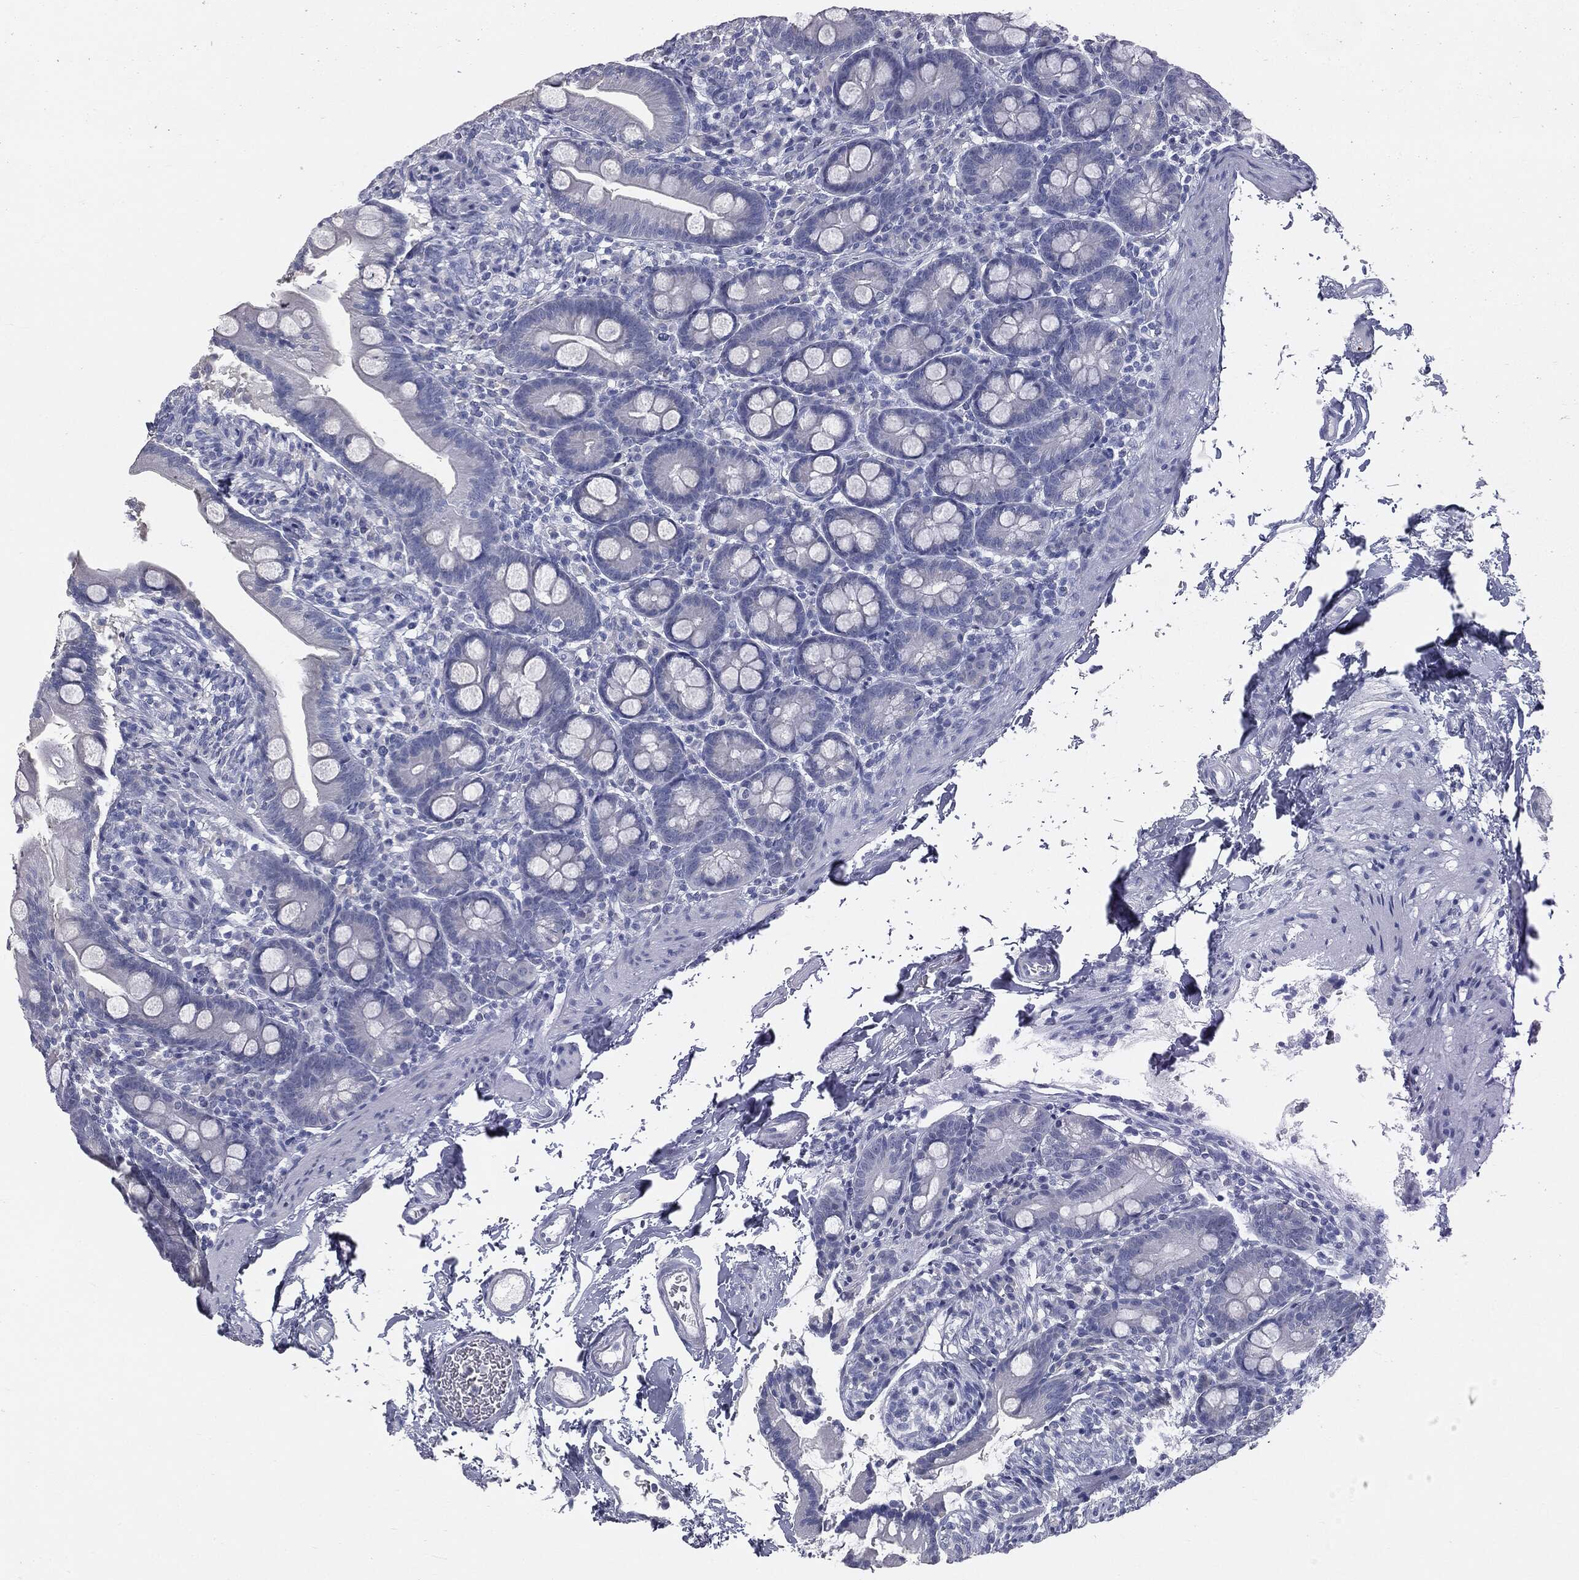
{"staining": {"intensity": "negative", "quantity": "none", "location": "none"}, "tissue": "small intestine", "cell_type": "Glandular cells", "image_type": "normal", "snomed": [{"axis": "morphology", "description": "Normal tissue, NOS"}, {"axis": "topography", "description": "Small intestine"}], "caption": "Glandular cells are negative for protein expression in unremarkable human small intestine. Brightfield microscopy of IHC stained with DAB (brown) and hematoxylin (blue), captured at high magnification.", "gene": "MUC5AC", "patient": {"sex": "female", "age": 44}}